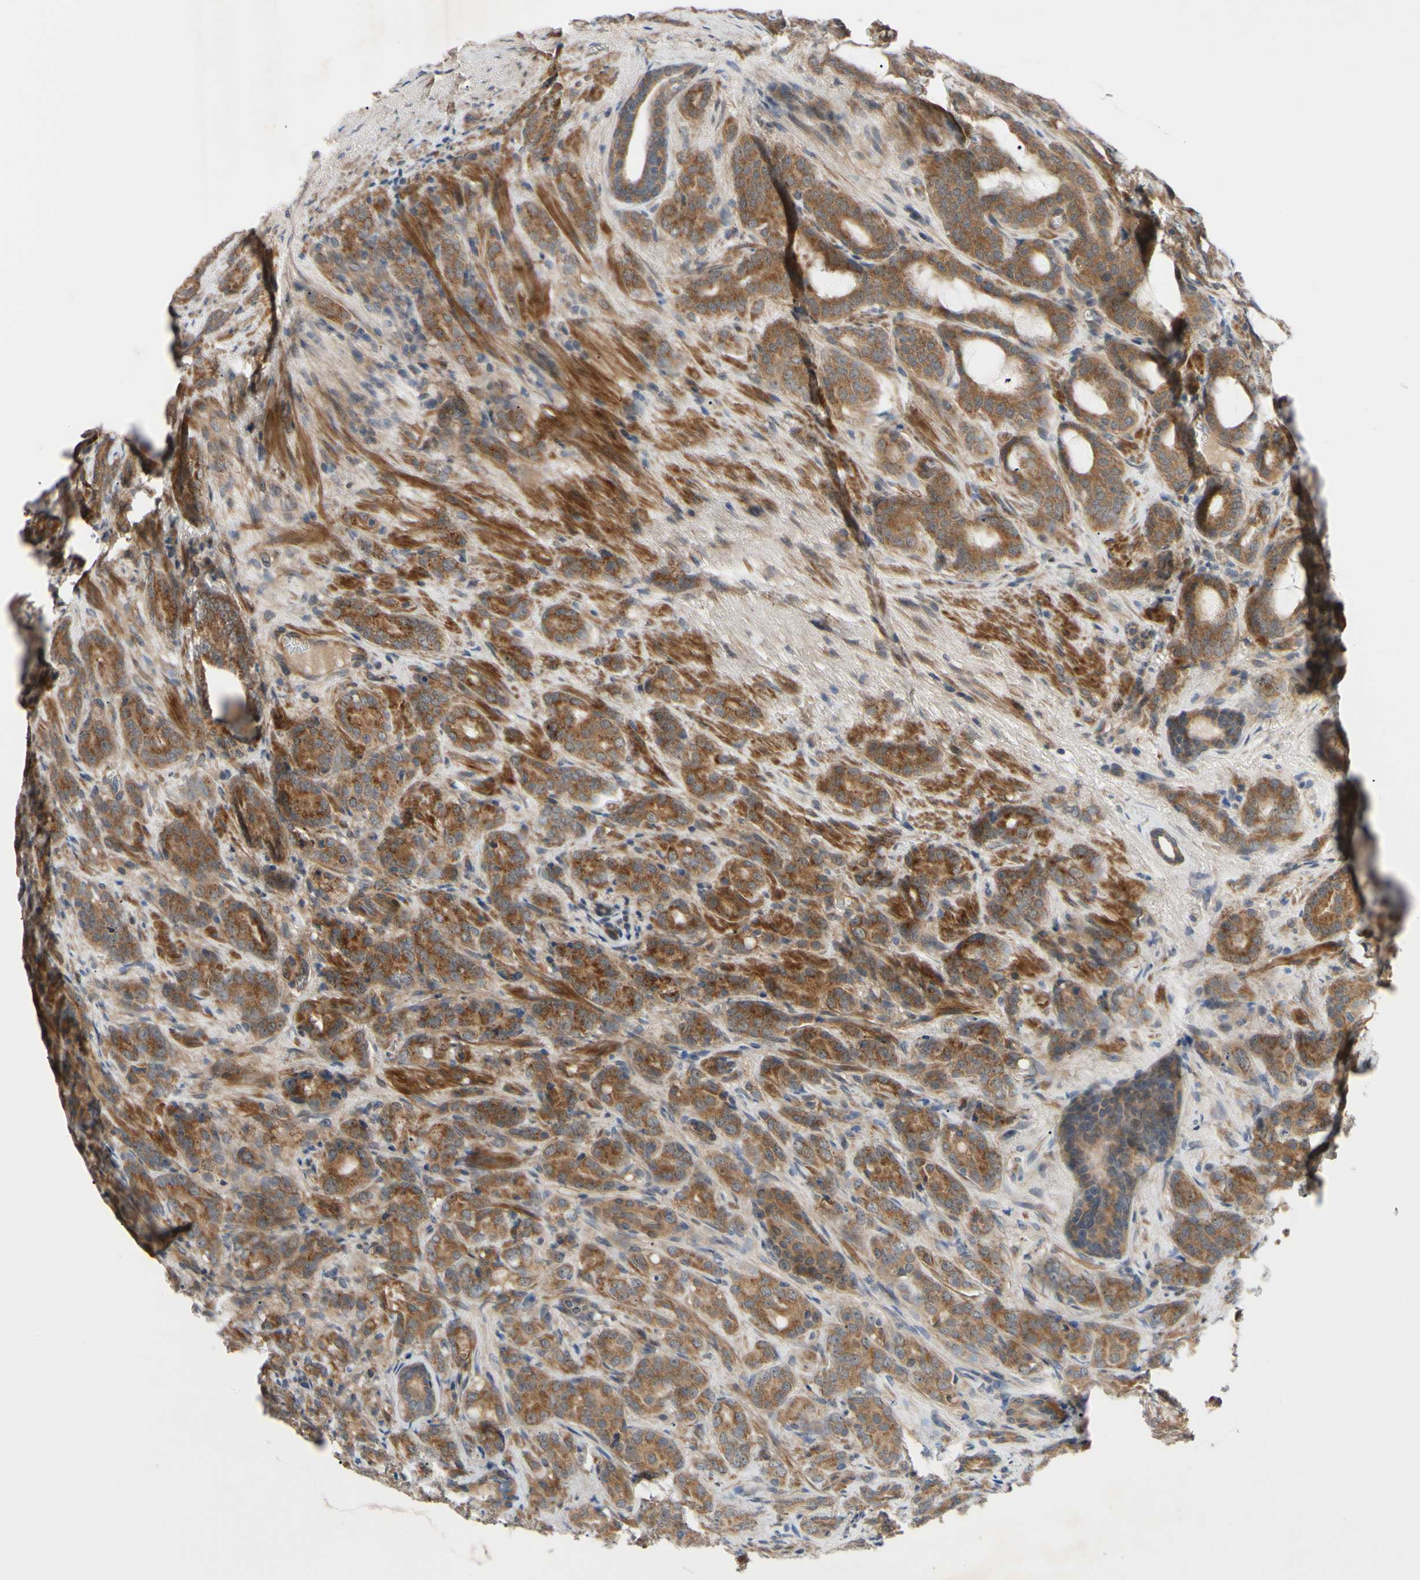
{"staining": {"intensity": "moderate", "quantity": ">75%", "location": "cytoplasmic/membranous"}, "tissue": "prostate cancer", "cell_type": "Tumor cells", "image_type": "cancer", "snomed": [{"axis": "morphology", "description": "Adenocarcinoma, High grade"}, {"axis": "topography", "description": "Prostate"}], "caption": "Immunohistochemical staining of human prostate adenocarcinoma (high-grade) reveals moderate cytoplasmic/membranous protein positivity in about >75% of tumor cells. (DAB (3,3'-diaminobenzidine) IHC, brown staining for protein, blue staining for nuclei).", "gene": "SVIL", "patient": {"sex": "male", "age": 64}}